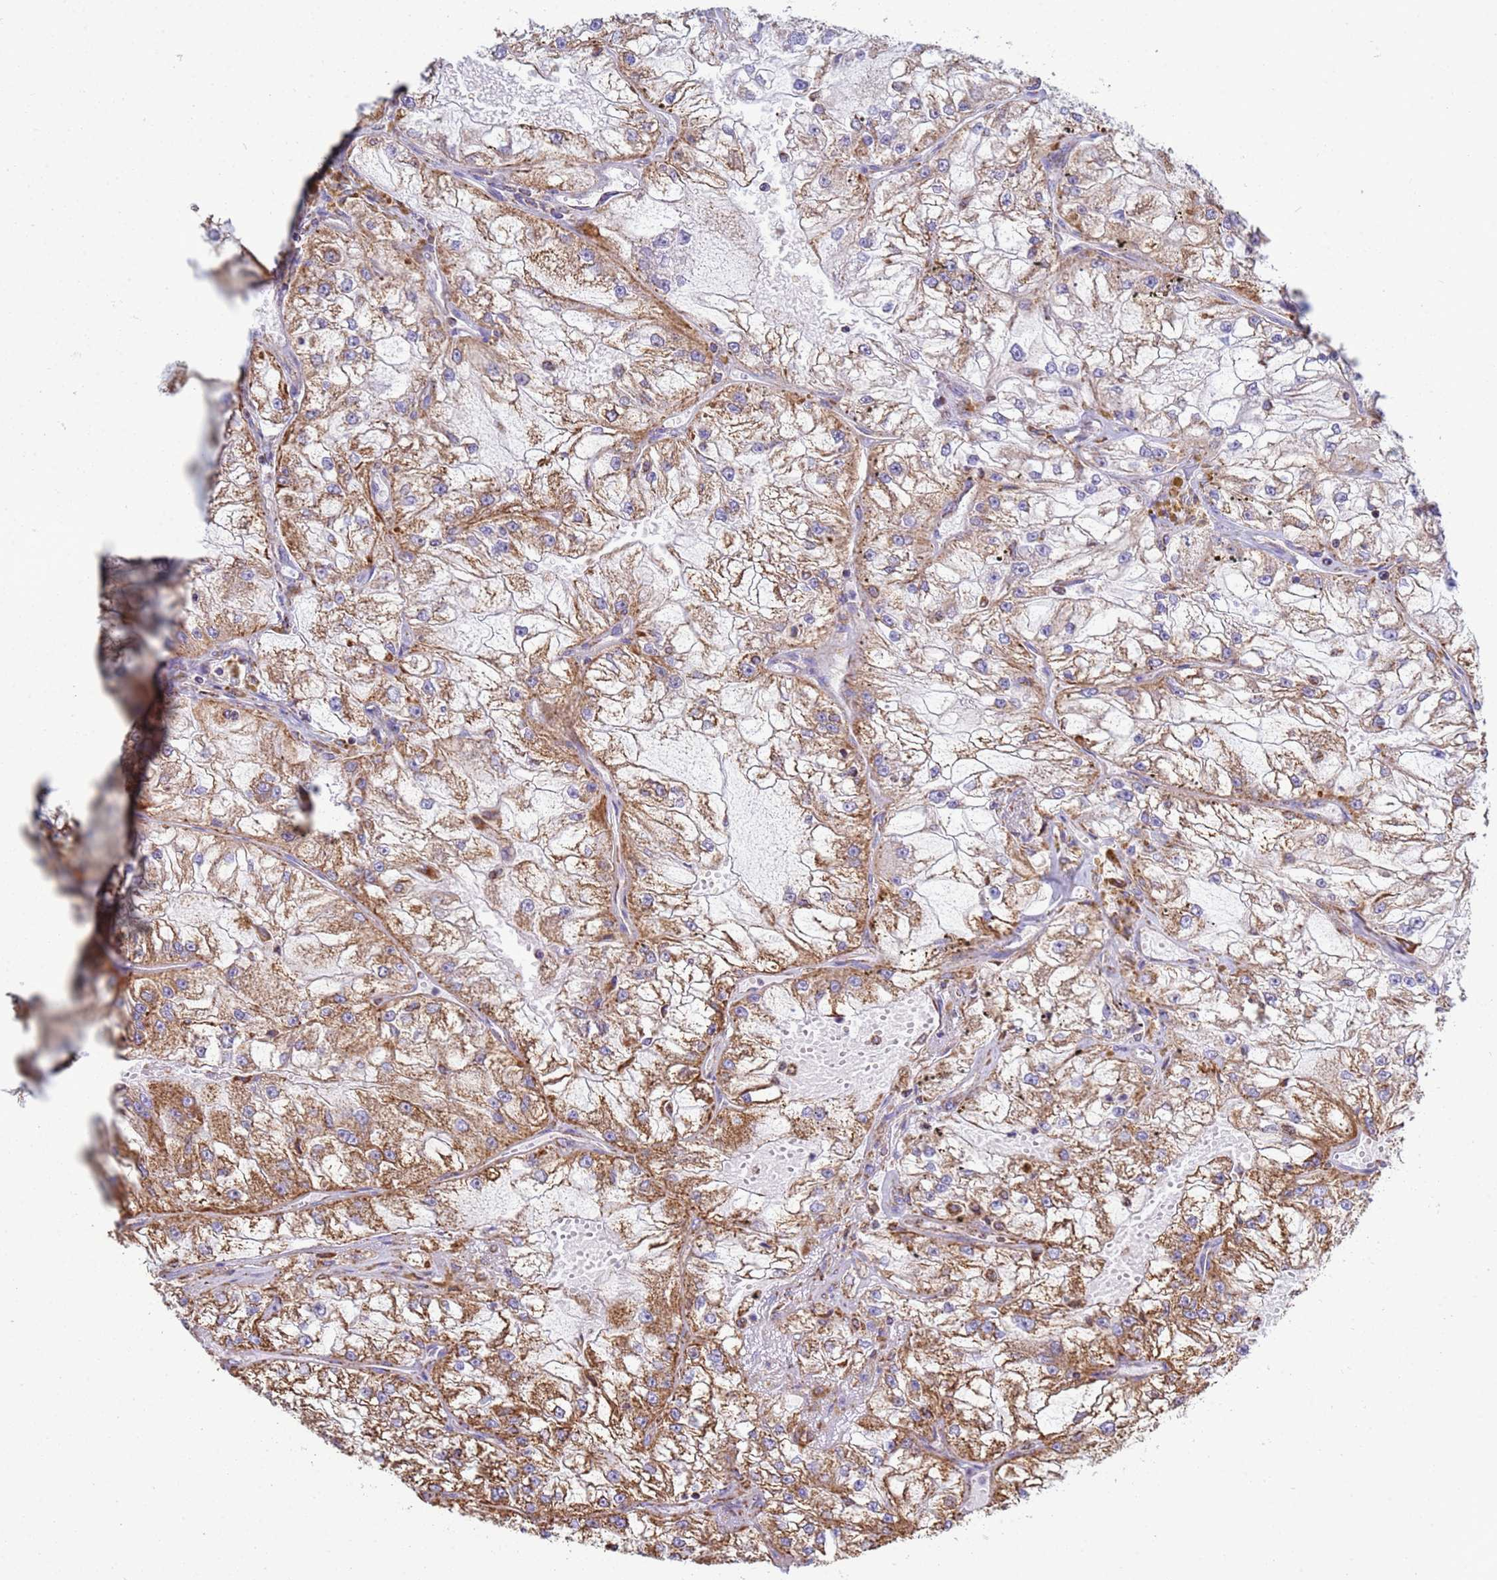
{"staining": {"intensity": "moderate", "quantity": "25%-75%", "location": "cytoplasmic/membranous"}, "tissue": "renal cancer", "cell_type": "Tumor cells", "image_type": "cancer", "snomed": [{"axis": "morphology", "description": "Adenocarcinoma, NOS"}, {"axis": "topography", "description": "Kidney"}], "caption": "Adenocarcinoma (renal) was stained to show a protein in brown. There is medium levels of moderate cytoplasmic/membranous staining in approximately 25%-75% of tumor cells.", "gene": "COQ4", "patient": {"sex": "female", "age": 72}}